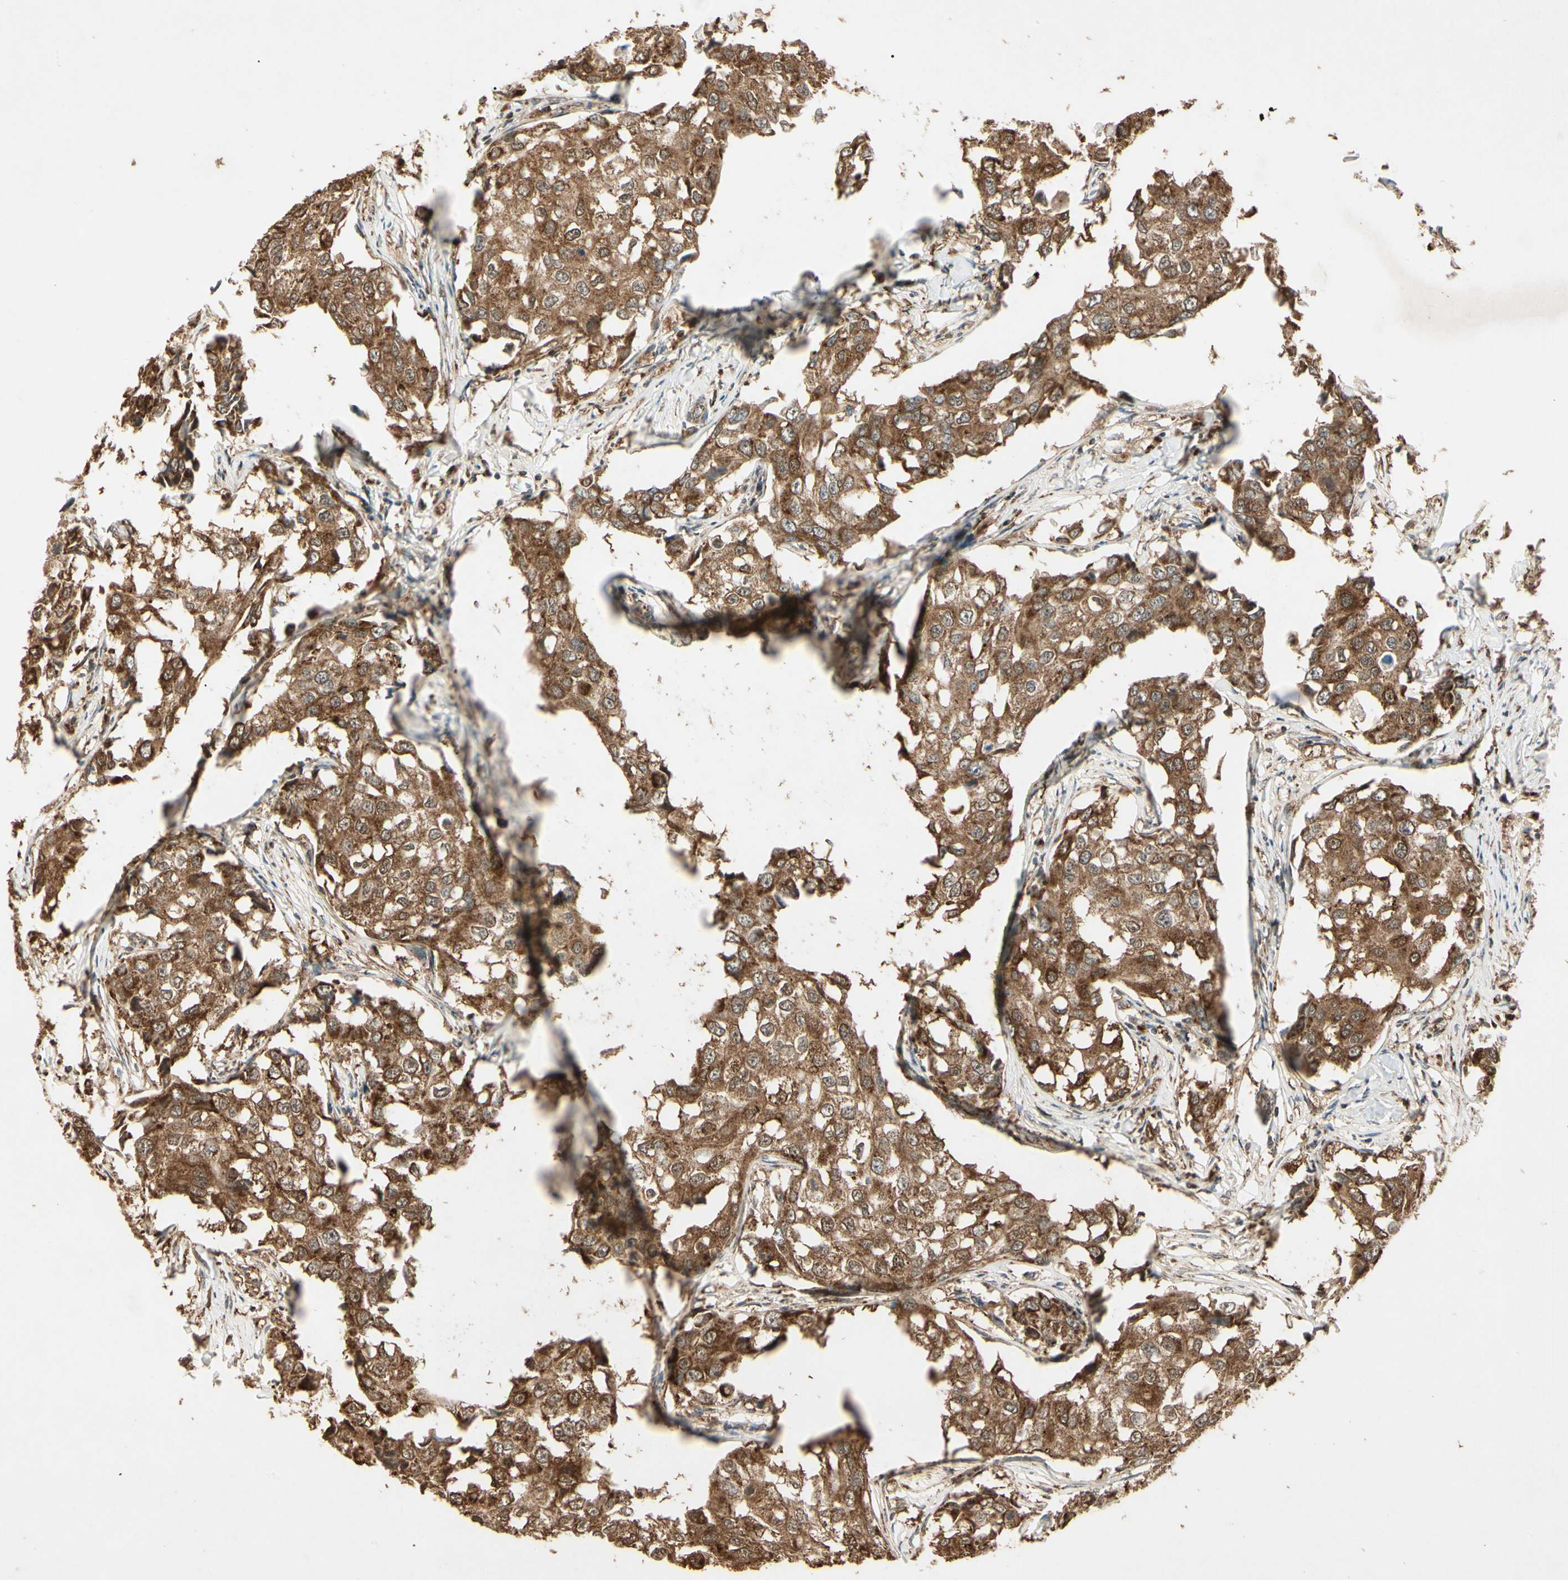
{"staining": {"intensity": "moderate", "quantity": ">75%", "location": "cytoplasmic/membranous"}, "tissue": "breast cancer", "cell_type": "Tumor cells", "image_type": "cancer", "snomed": [{"axis": "morphology", "description": "Duct carcinoma"}, {"axis": "topography", "description": "Breast"}], "caption": "Human breast cancer stained with a protein marker displays moderate staining in tumor cells.", "gene": "PRDX5", "patient": {"sex": "female", "age": 27}}